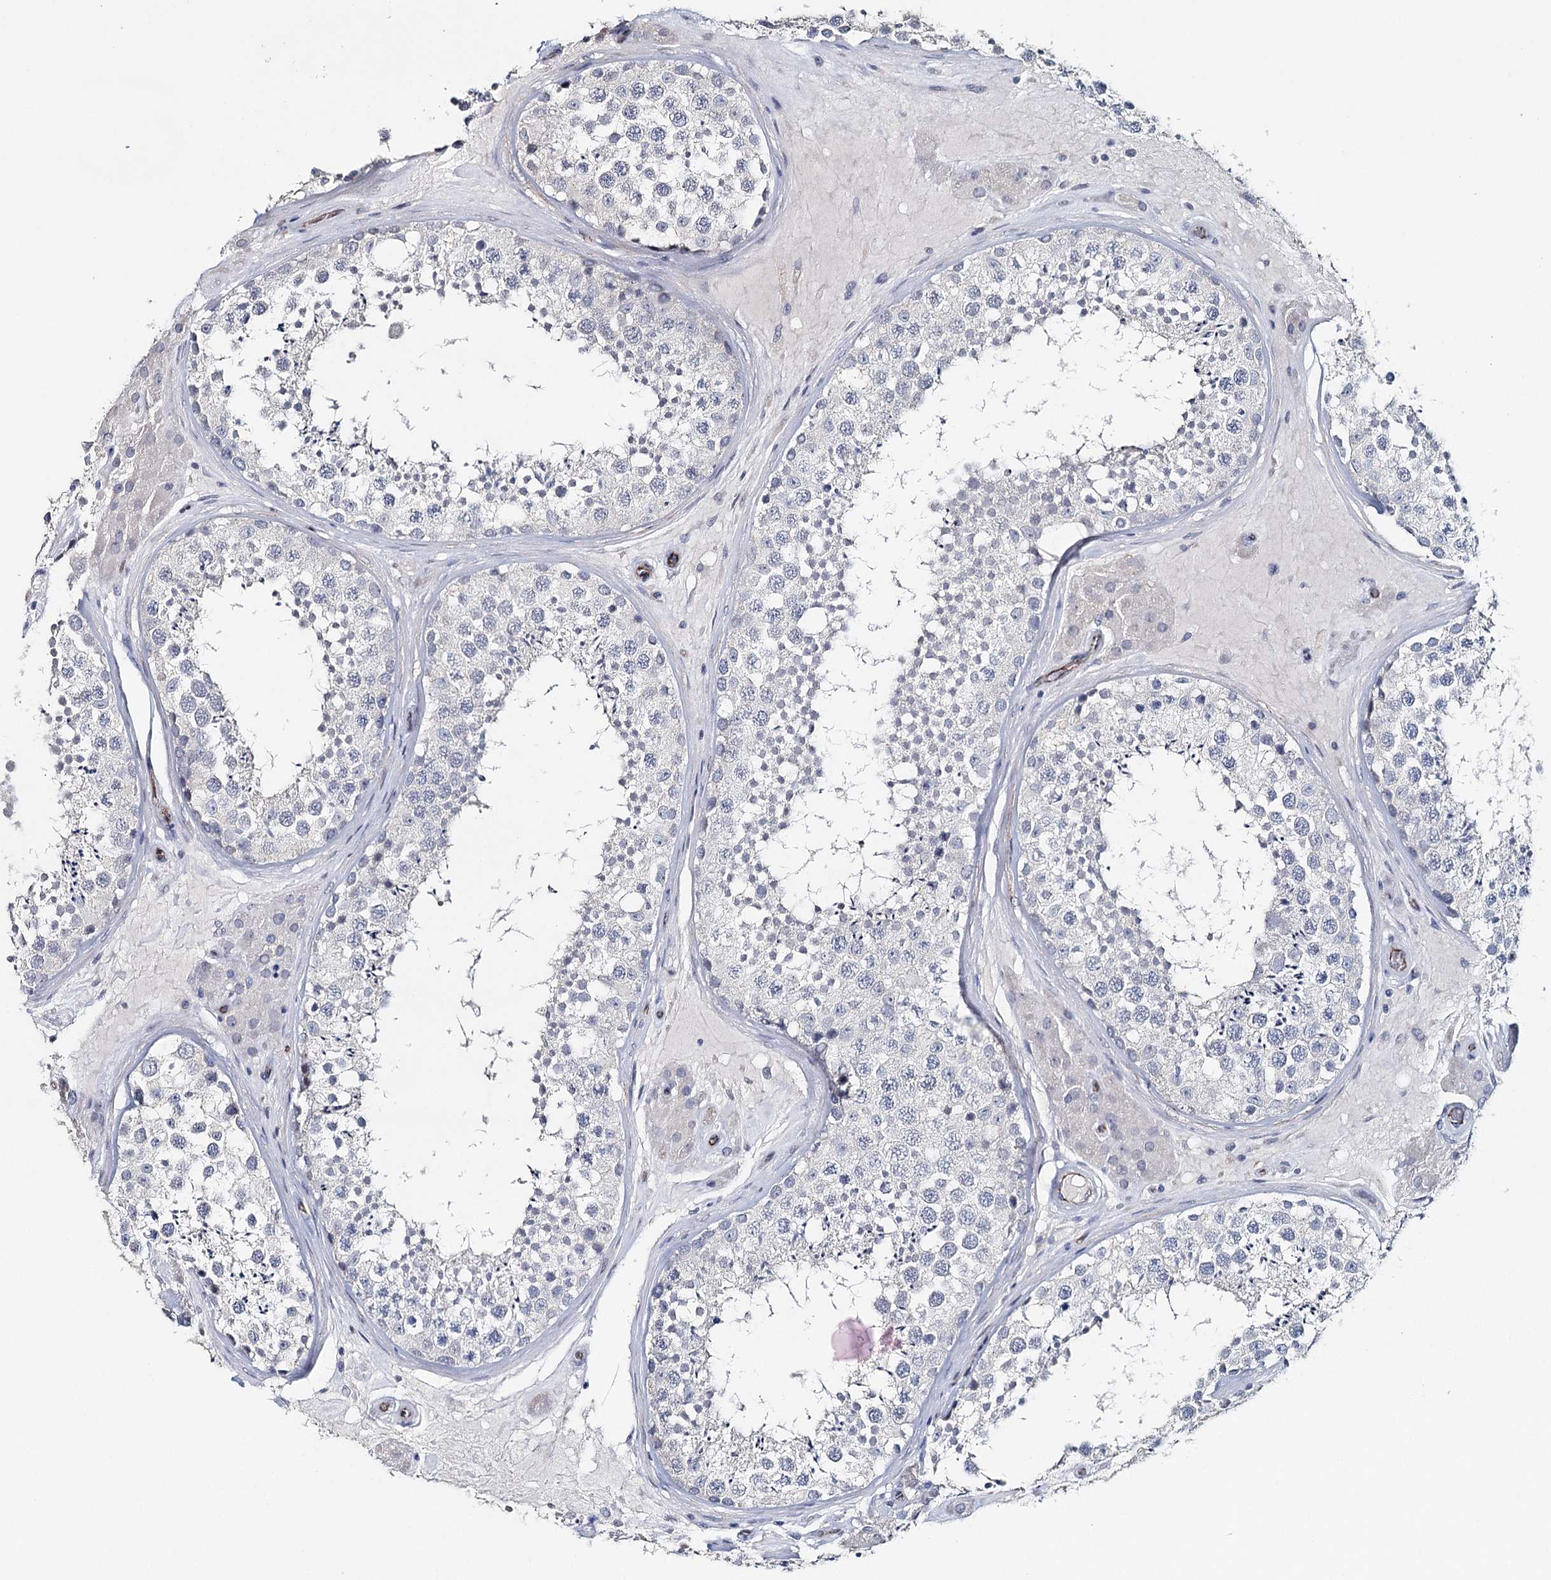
{"staining": {"intensity": "negative", "quantity": "none", "location": "none"}, "tissue": "testis", "cell_type": "Cells in seminiferous ducts", "image_type": "normal", "snomed": [{"axis": "morphology", "description": "Normal tissue, NOS"}, {"axis": "topography", "description": "Testis"}], "caption": "IHC histopathology image of normal testis: testis stained with DAB (3,3'-diaminobenzidine) shows no significant protein expression in cells in seminiferous ducts. (Stains: DAB (3,3'-diaminobenzidine) immunohistochemistry (IHC) with hematoxylin counter stain, Microscopy: brightfield microscopy at high magnification).", "gene": "SYNPO", "patient": {"sex": "male", "age": 46}}